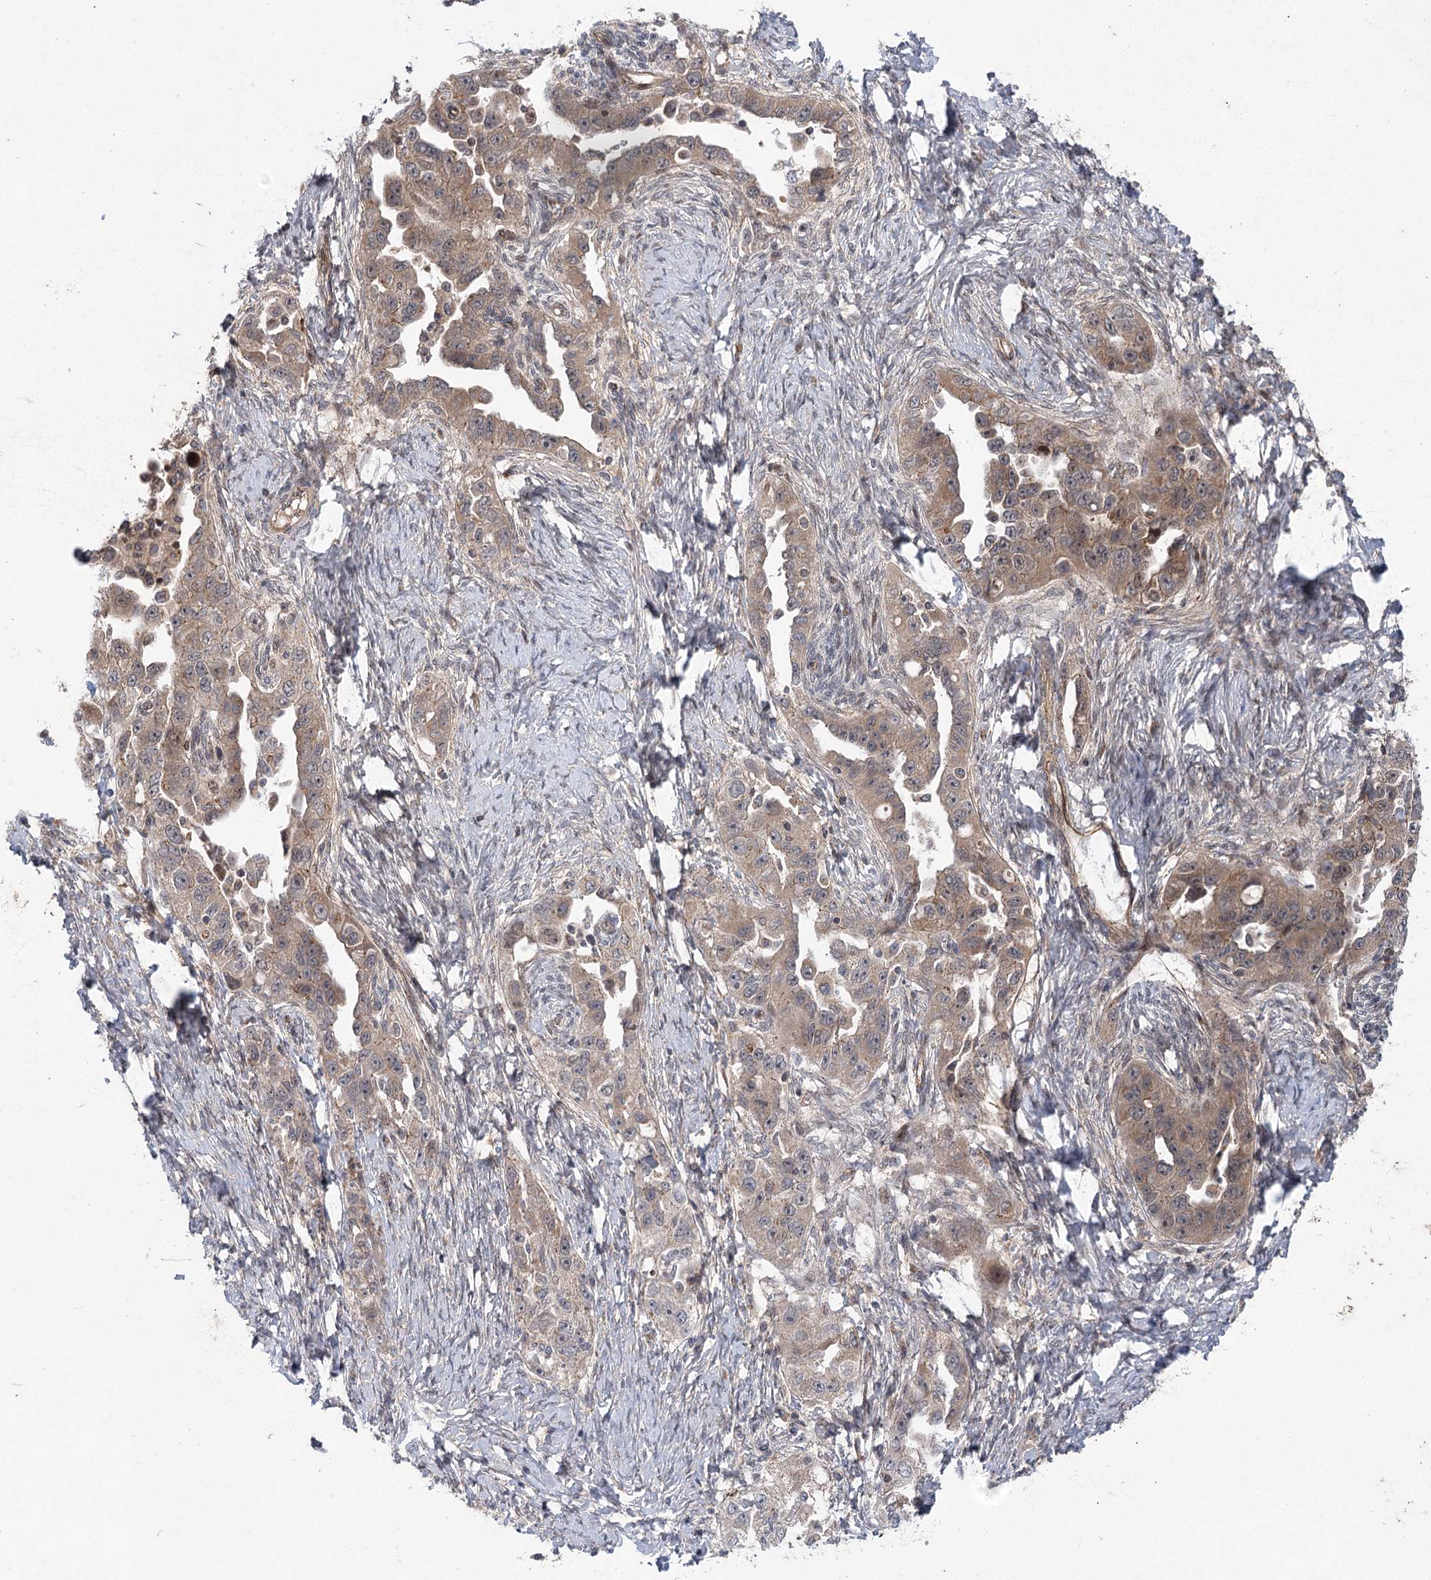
{"staining": {"intensity": "moderate", "quantity": ">75%", "location": "cytoplasmic/membranous"}, "tissue": "ovarian cancer", "cell_type": "Tumor cells", "image_type": "cancer", "snomed": [{"axis": "morphology", "description": "Carcinoma, NOS"}, {"axis": "morphology", "description": "Cystadenocarcinoma, serous, NOS"}, {"axis": "topography", "description": "Ovary"}], "caption": "This image shows immunohistochemistry (IHC) staining of human ovarian serous cystadenocarcinoma, with medium moderate cytoplasmic/membranous staining in approximately >75% of tumor cells.", "gene": "METTL24", "patient": {"sex": "female", "age": 69}}